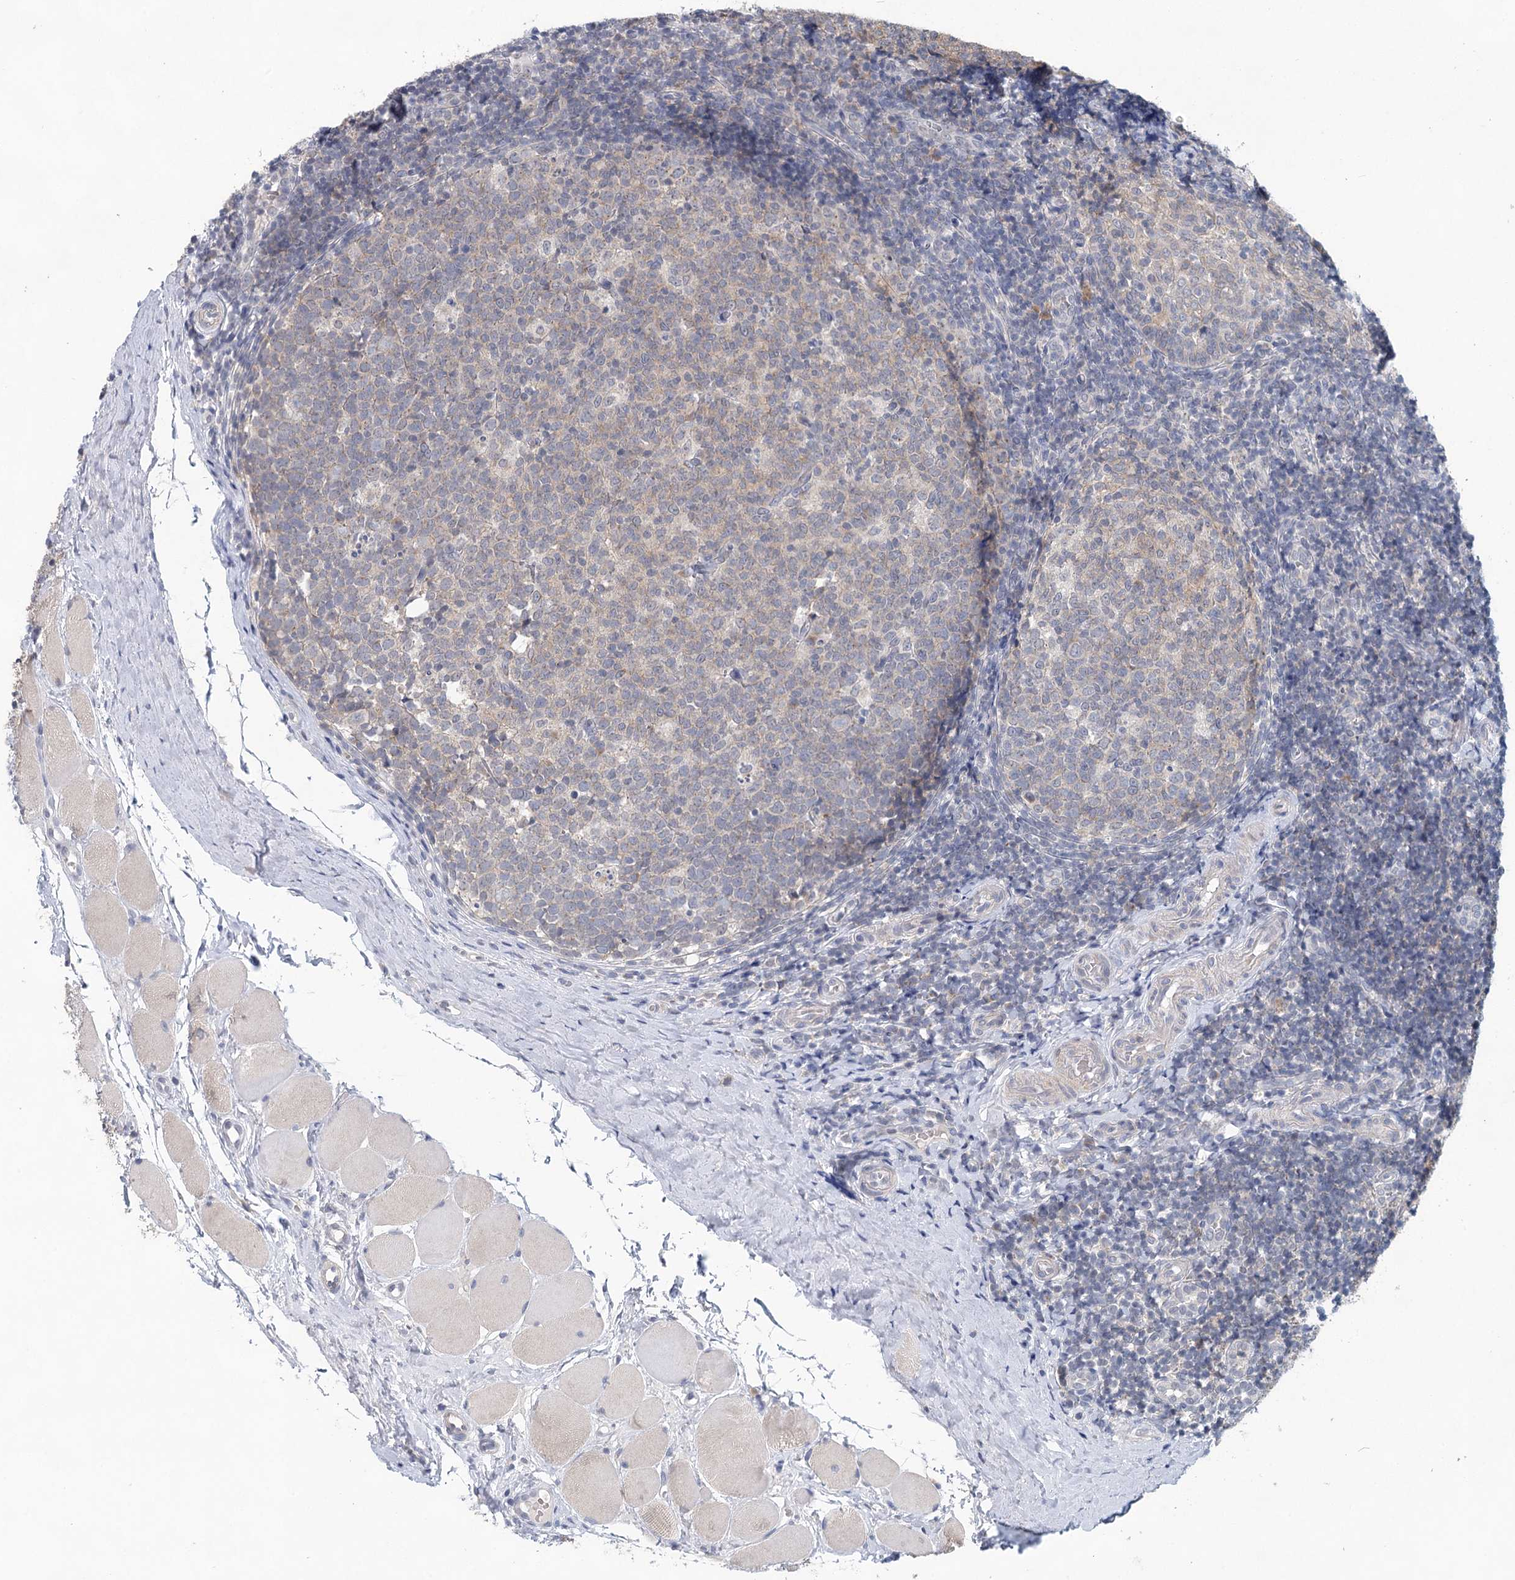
{"staining": {"intensity": "moderate", "quantity": "<25%", "location": "cytoplasmic/membranous"}, "tissue": "tonsil", "cell_type": "Germinal center cells", "image_type": "normal", "snomed": [{"axis": "morphology", "description": "Normal tissue, NOS"}, {"axis": "topography", "description": "Tonsil"}], "caption": "Moderate cytoplasmic/membranous protein expression is identified in approximately <25% of germinal center cells in tonsil.", "gene": "BLTP1", "patient": {"sex": "female", "age": 19}}